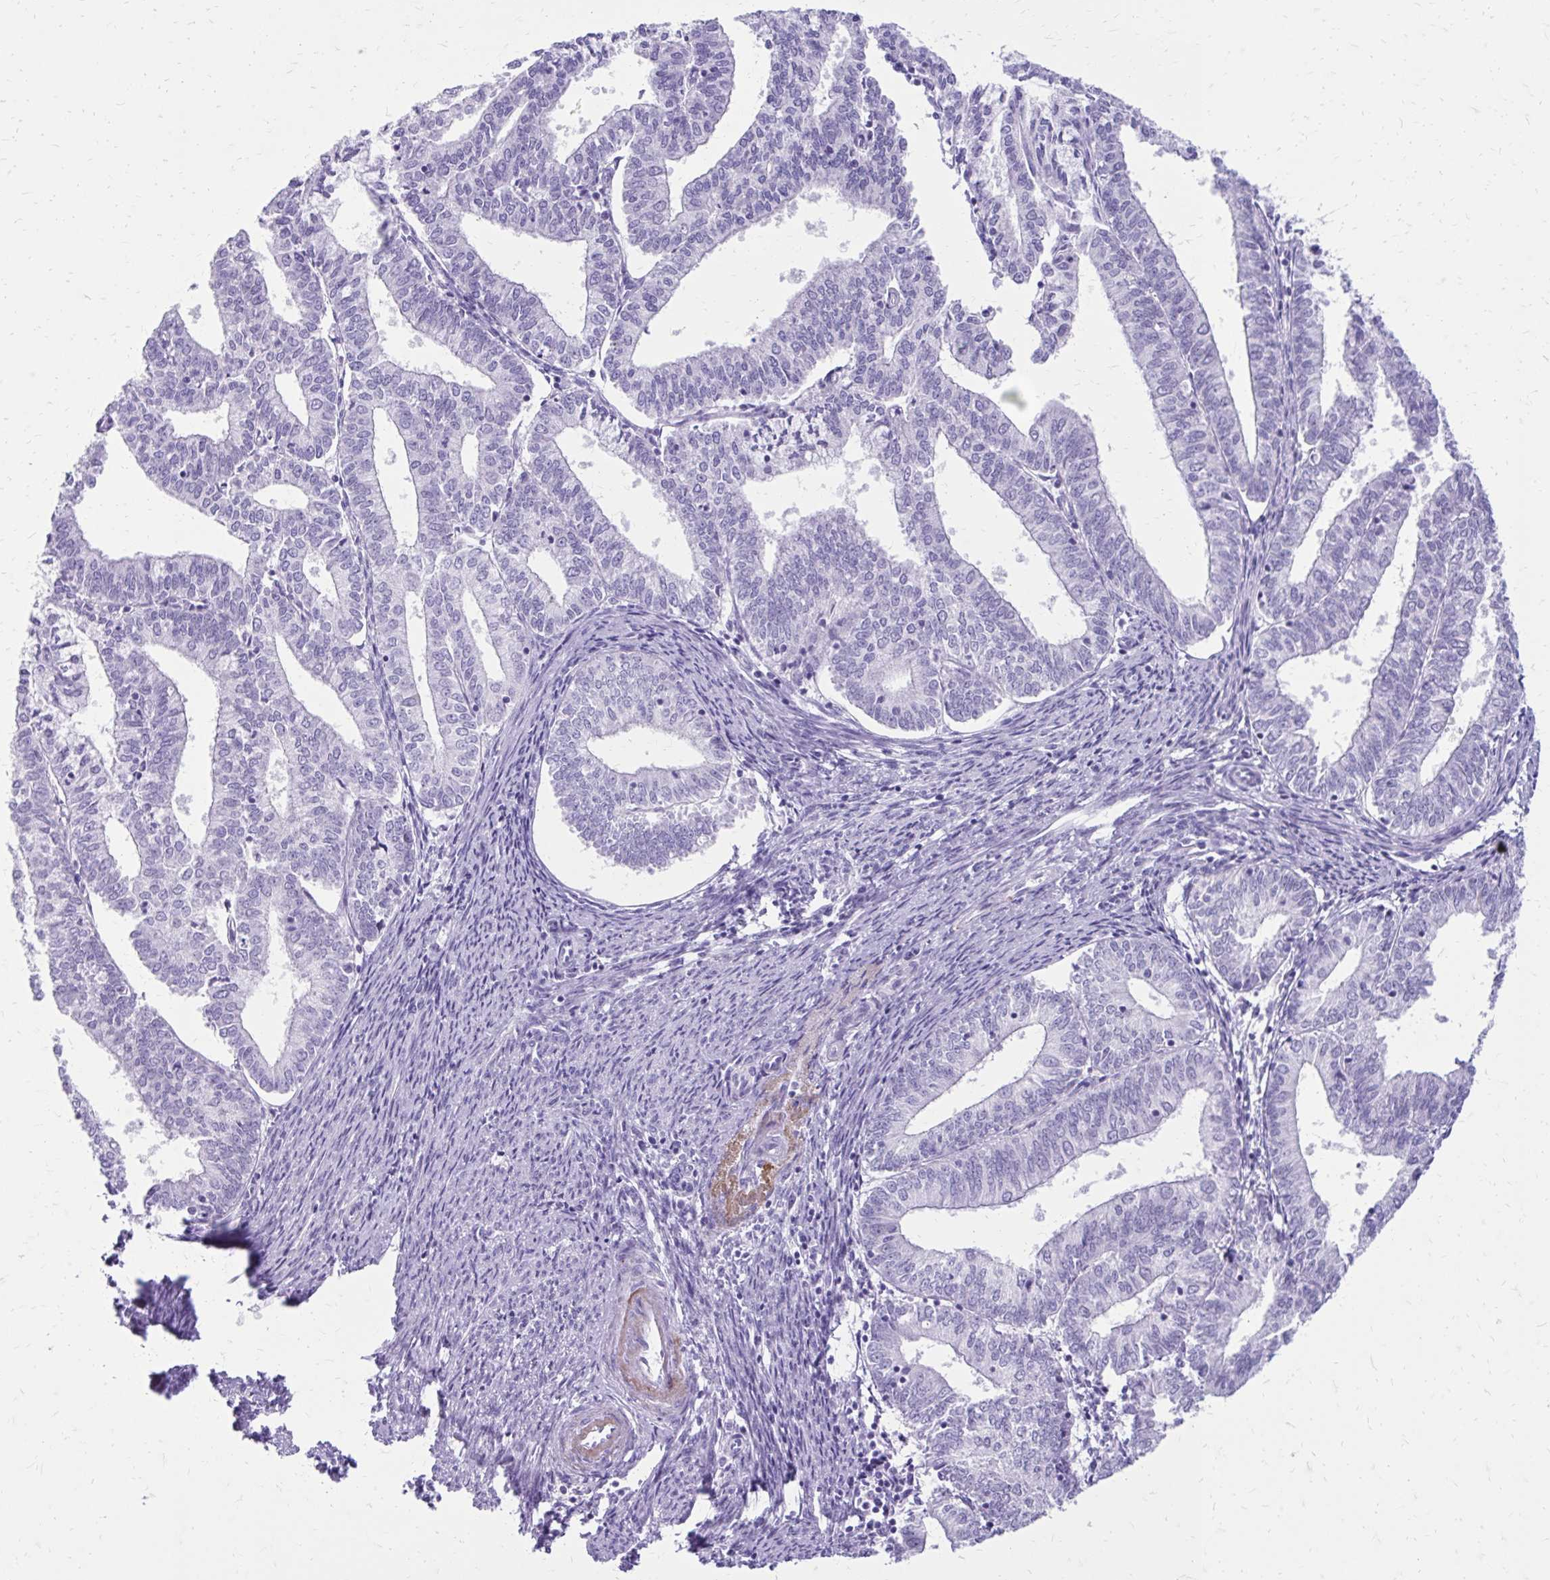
{"staining": {"intensity": "negative", "quantity": "none", "location": "none"}, "tissue": "endometrial cancer", "cell_type": "Tumor cells", "image_type": "cancer", "snomed": [{"axis": "morphology", "description": "Adenocarcinoma, NOS"}, {"axis": "topography", "description": "Endometrium"}], "caption": "Tumor cells are negative for protein expression in human adenocarcinoma (endometrial).", "gene": "SATL1", "patient": {"sex": "female", "age": 61}}